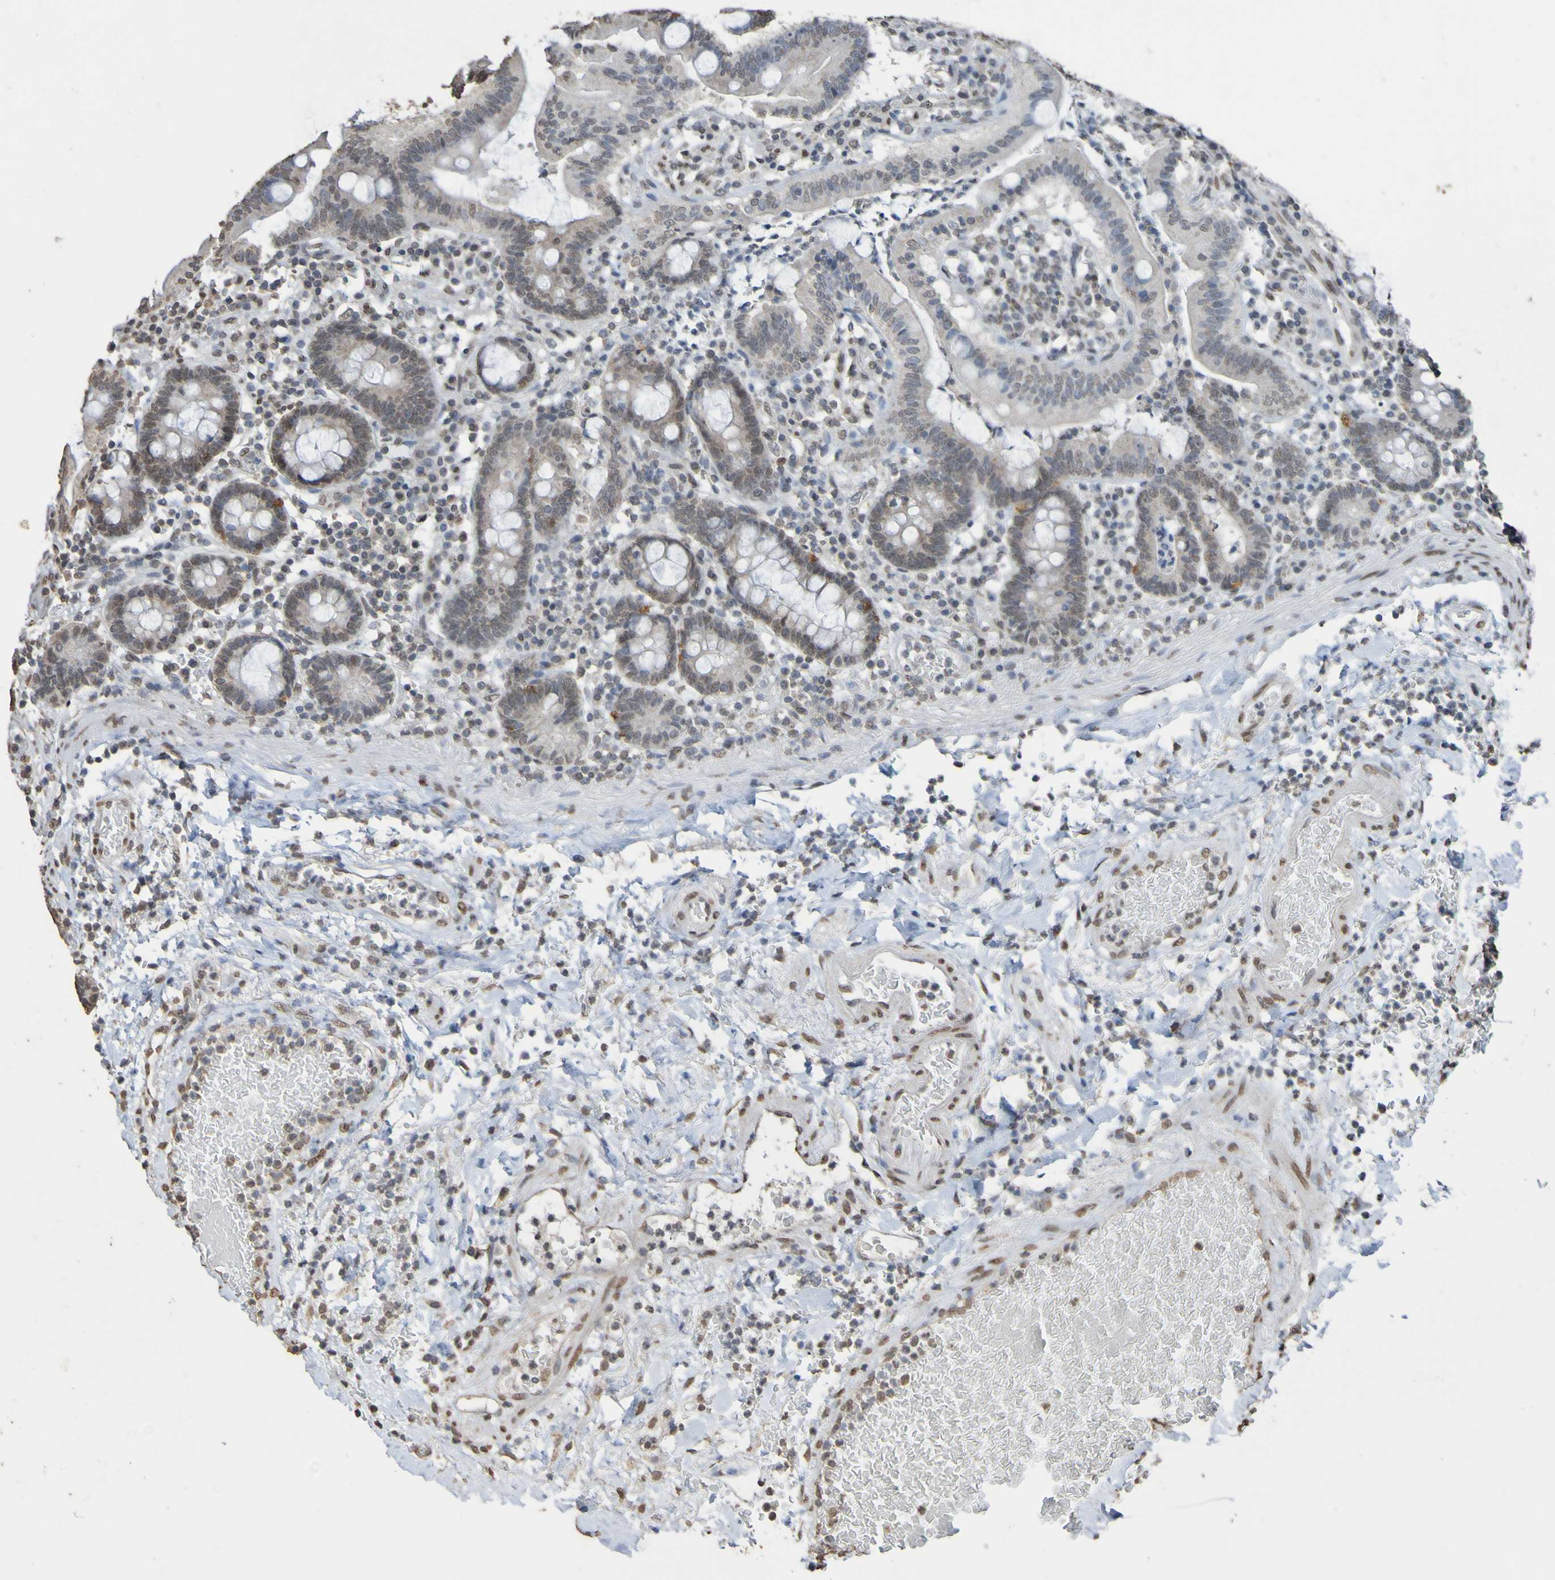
{"staining": {"intensity": "weak", "quantity": "25%-75%", "location": "nuclear"}, "tissue": "stomach", "cell_type": "Glandular cells", "image_type": "normal", "snomed": [{"axis": "morphology", "description": "Normal tissue, NOS"}, {"axis": "topography", "description": "Stomach, upper"}], "caption": "Glandular cells demonstrate low levels of weak nuclear expression in approximately 25%-75% of cells in benign human stomach.", "gene": "ALKBH2", "patient": {"sex": "male", "age": 68}}